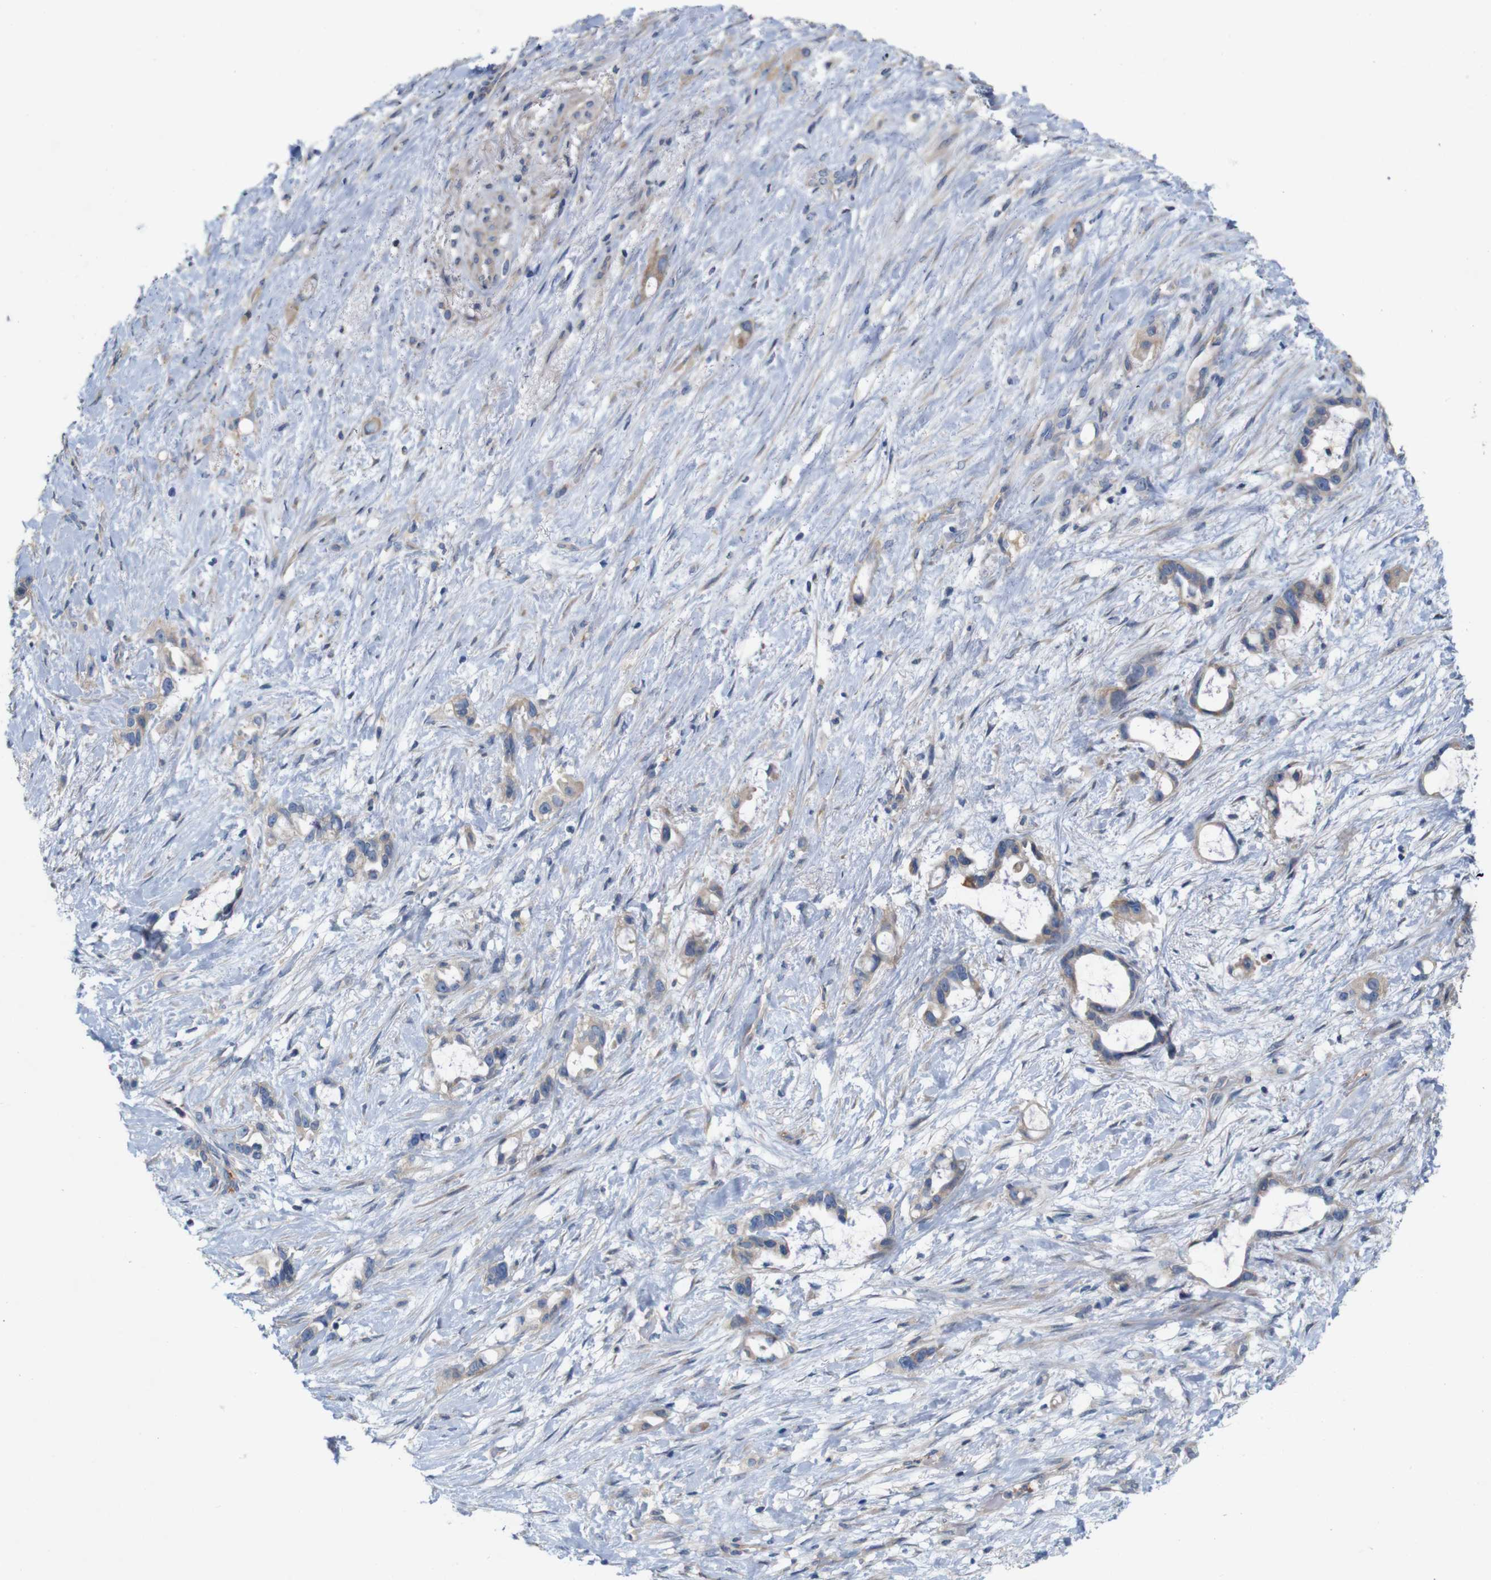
{"staining": {"intensity": "weak", "quantity": "<25%", "location": "cytoplasmic/membranous"}, "tissue": "liver cancer", "cell_type": "Tumor cells", "image_type": "cancer", "snomed": [{"axis": "morphology", "description": "Cholangiocarcinoma"}, {"axis": "topography", "description": "Liver"}], "caption": "IHC histopathology image of neoplastic tissue: human liver cancer (cholangiocarcinoma) stained with DAB reveals no significant protein positivity in tumor cells.", "gene": "MYEOV", "patient": {"sex": "female", "age": 65}}